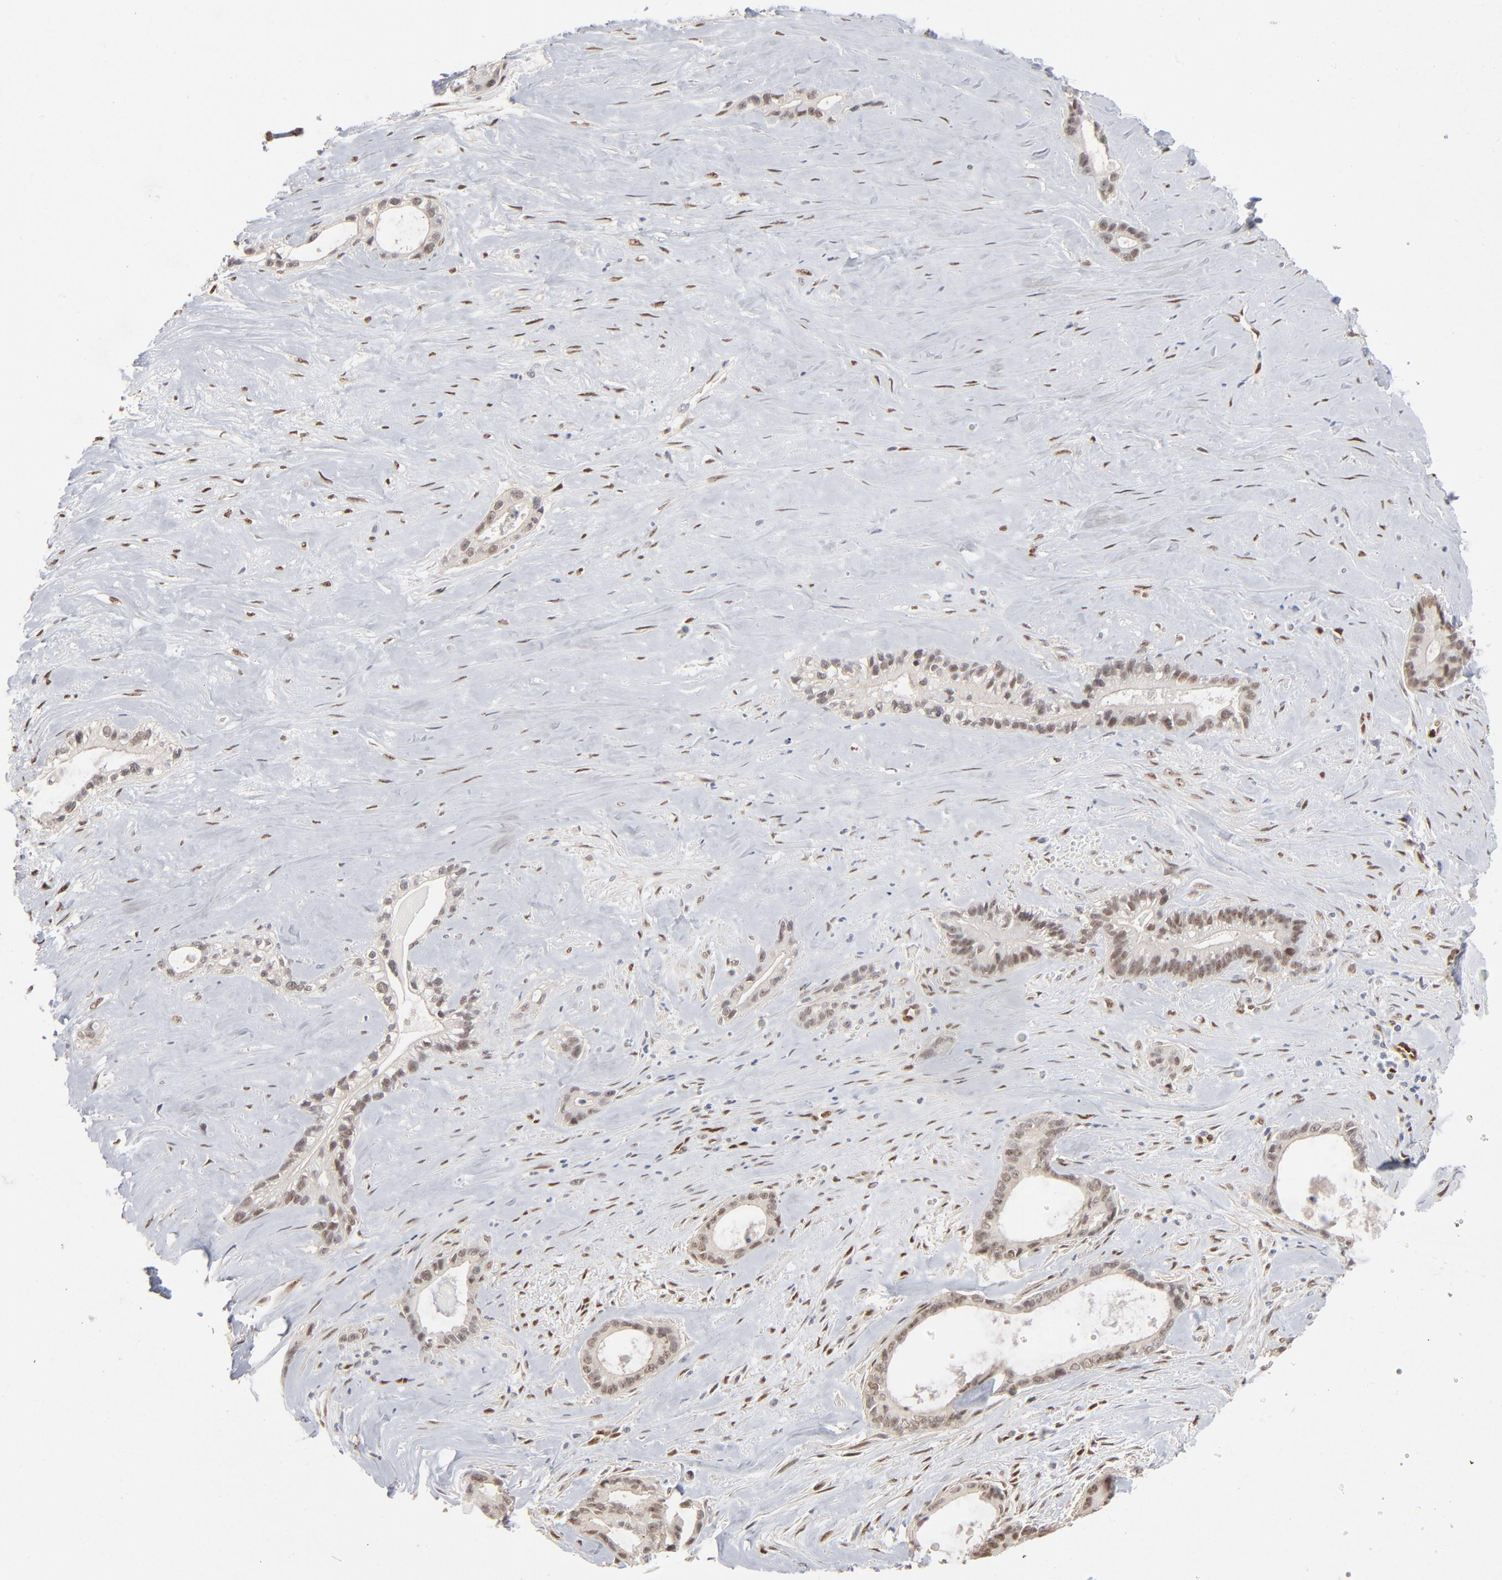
{"staining": {"intensity": "weak", "quantity": "25%-75%", "location": "nuclear"}, "tissue": "liver cancer", "cell_type": "Tumor cells", "image_type": "cancer", "snomed": [{"axis": "morphology", "description": "Cholangiocarcinoma"}, {"axis": "topography", "description": "Liver"}], "caption": "Immunohistochemistry staining of liver cholangiocarcinoma, which displays low levels of weak nuclear expression in about 25%-75% of tumor cells indicating weak nuclear protein expression. The staining was performed using DAB (brown) for protein detection and nuclei were counterstained in hematoxylin (blue).", "gene": "NFIB", "patient": {"sex": "female", "age": 55}}